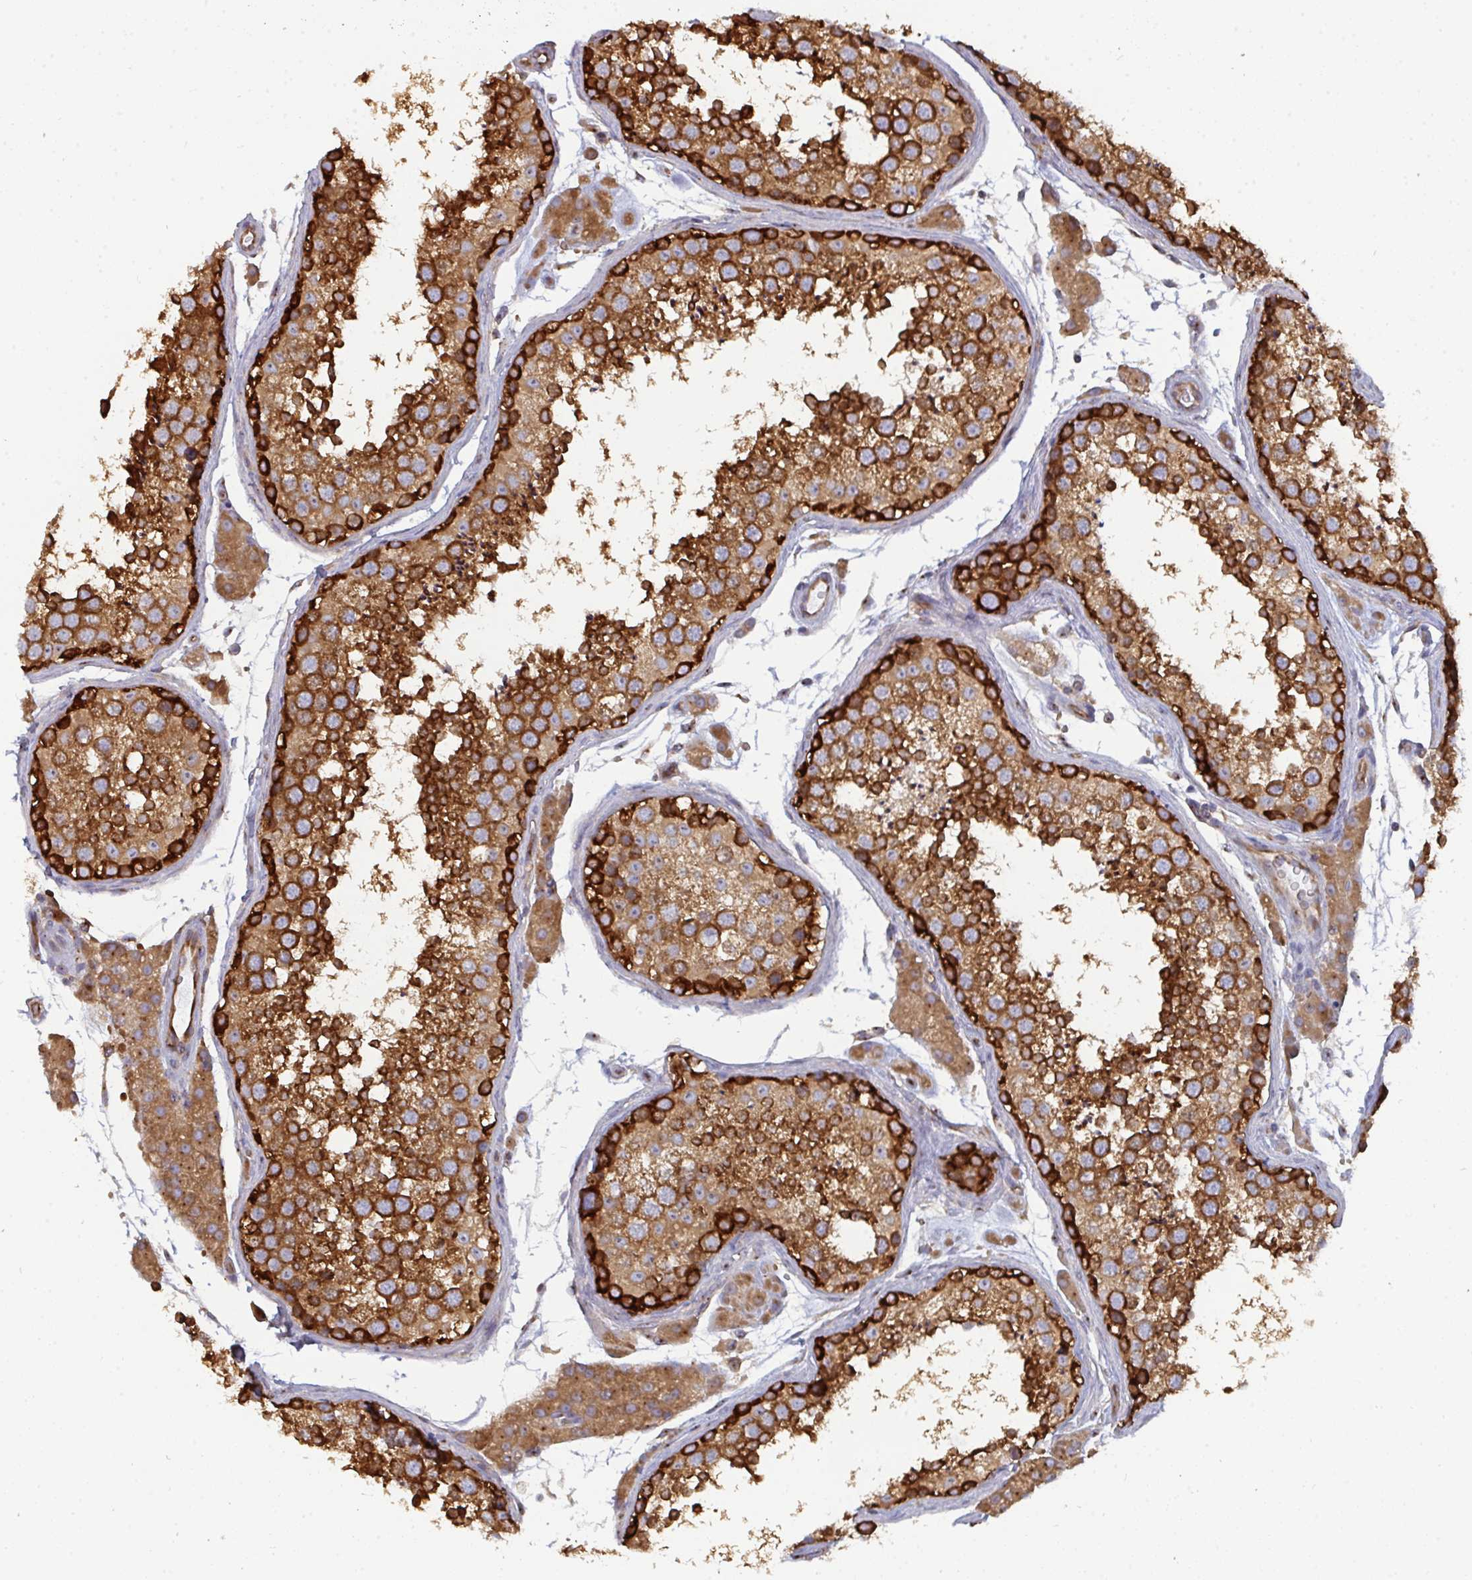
{"staining": {"intensity": "strong", "quantity": ">75%", "location": "cytoplasmic/membranous"}, "tissue": "testis", "cell_type": "Cells in seminiferous ducts", "image_type": "normal", "snomed": [{"axis": "morphology", "description": "Normal tissue, NOS"}, {"axis": "topography", "description": "Testis"}], "caption": "Immunohistochemistry of benign testis exhibits high levels of strong cytoplasmic/membranous positivity in about >75% of cells in seminiferous ducts.", "gene": "DYNC1I2", "patient": {"sex": "male", "age": 41}}